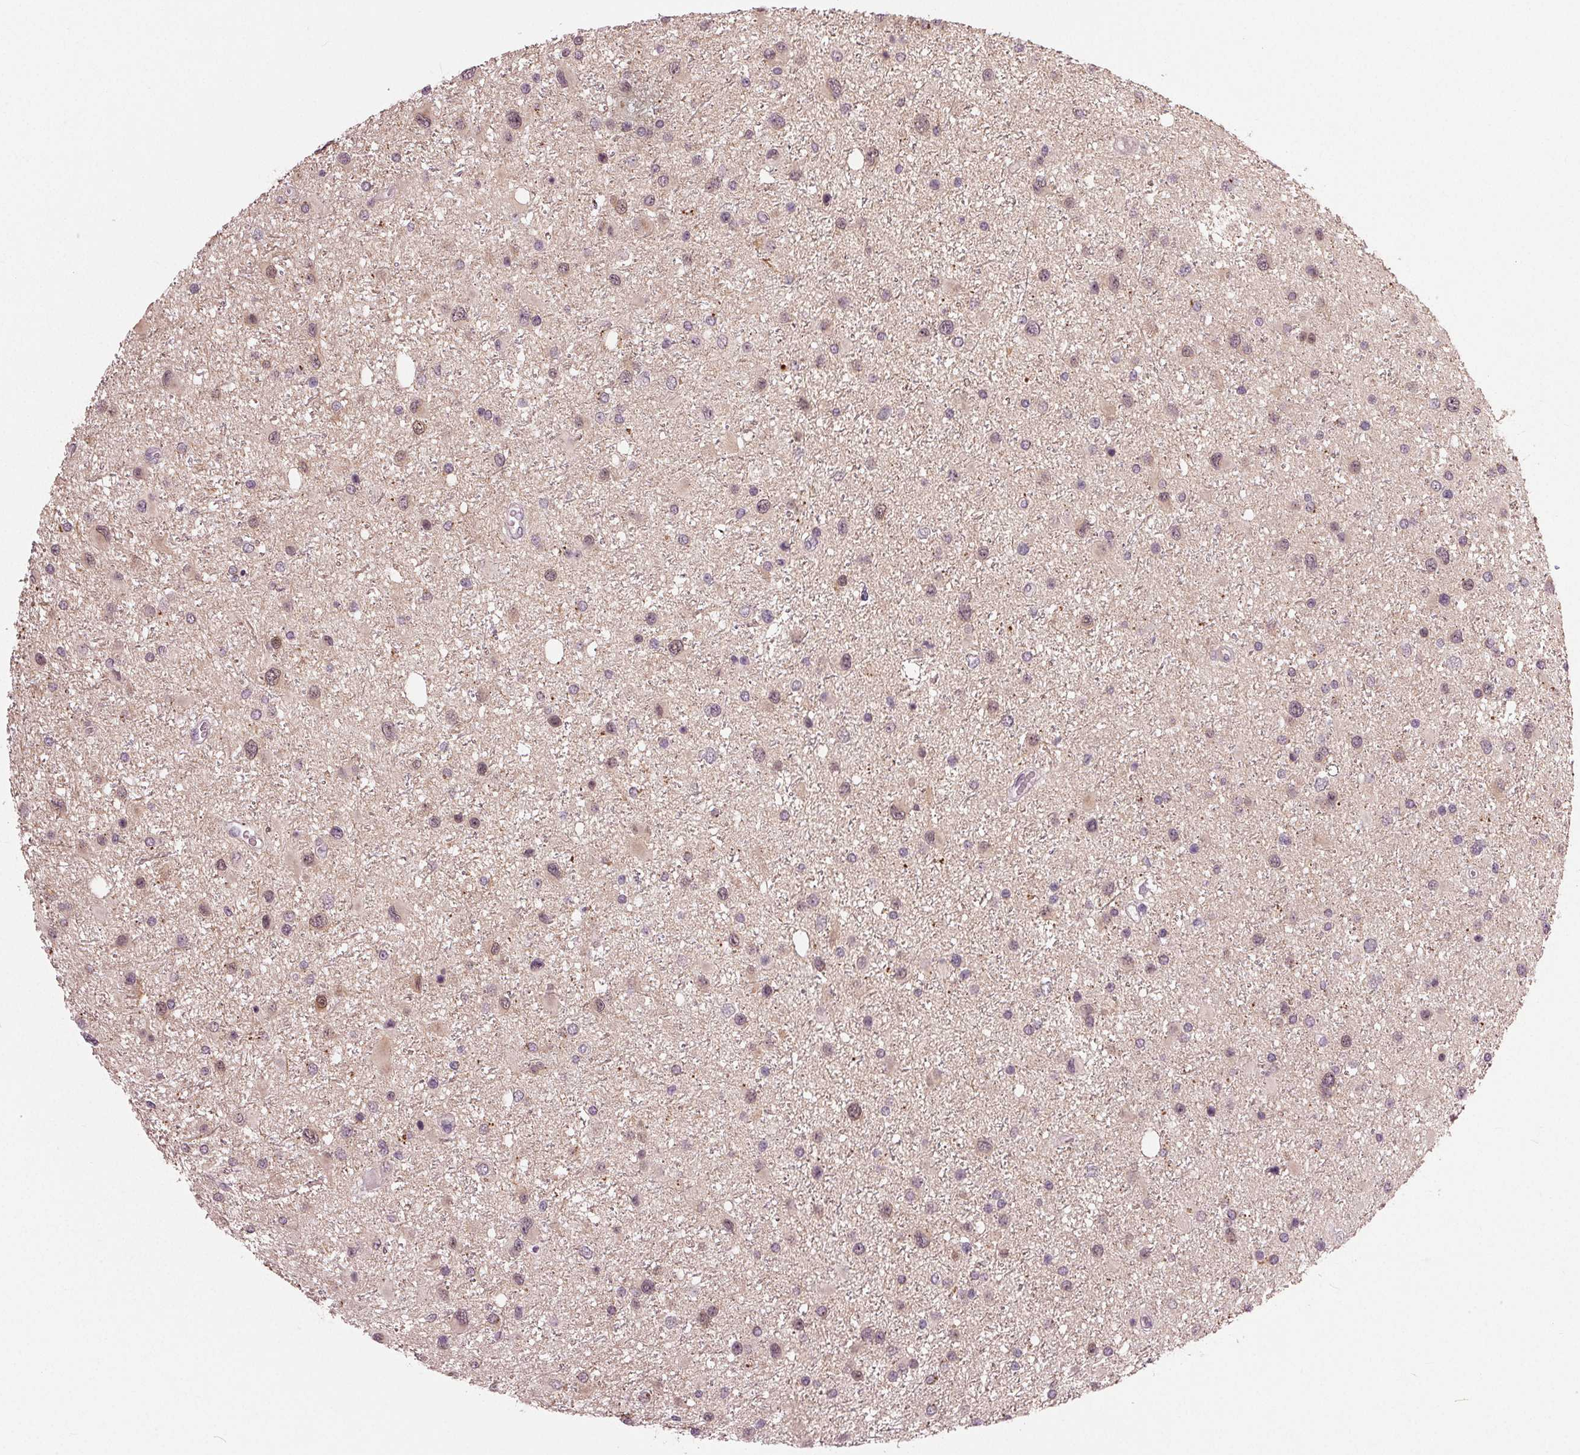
{"staining": {"intensity": "weak", "quantity": "<25%", "location": "nuclear"}, "tissue": "glioma", "cell_type": "Tumor cells", "image_type": "cancer", "snomed": [{"axis": "morphology", "description": "Glioma, malignant, Low grade"}, {"axis": "topography", "description": "Brain"}], "caption": "Immunohistochemistry (IHC) histopathology image of neoplastic tissue: human malignant low-grade glioma stained with DAB displays no significant protein expression in tumor cells.", "gene": "ZNF605", "patient": {"sex": "female", "age": 32}}